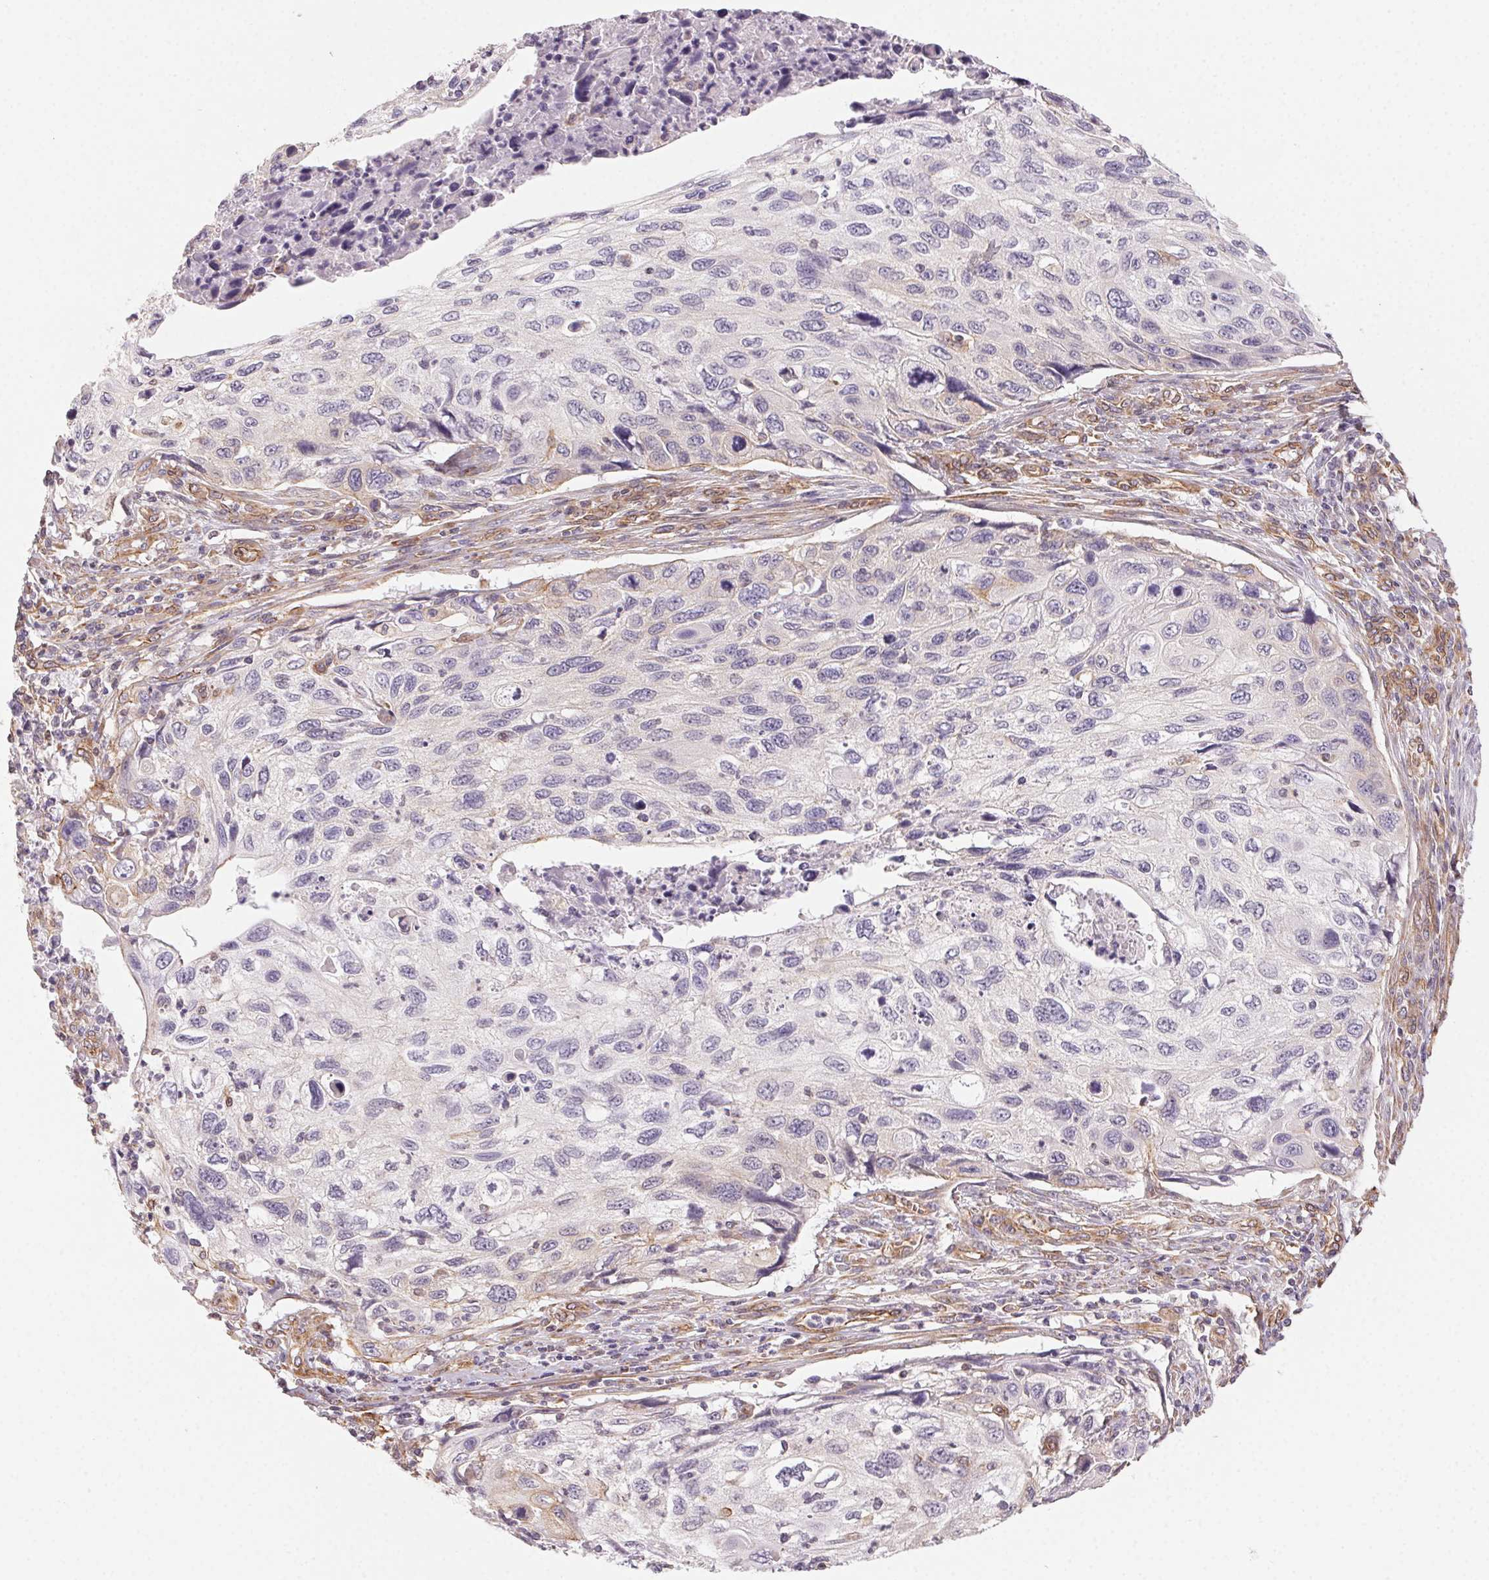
{"staining": {"intensity": "negative", "quantity": "none", "location": "none"}, "tissue": "cervical cancer", "cell_type": "Tumor cells", "image_type": "cancer", "snomed": [{"axis": "morphology", "description": "Squamous cell carcinoma, NOS"}, {"axis": "topography", "description": "Cervix"}], "caption": "Protein analysis of cervical cancer (squamous cell carcinoma) shows no significant positivity in tumor cells.", "gene": "PLA2G4F", "patient": {"sex": "female", "age": 70}}